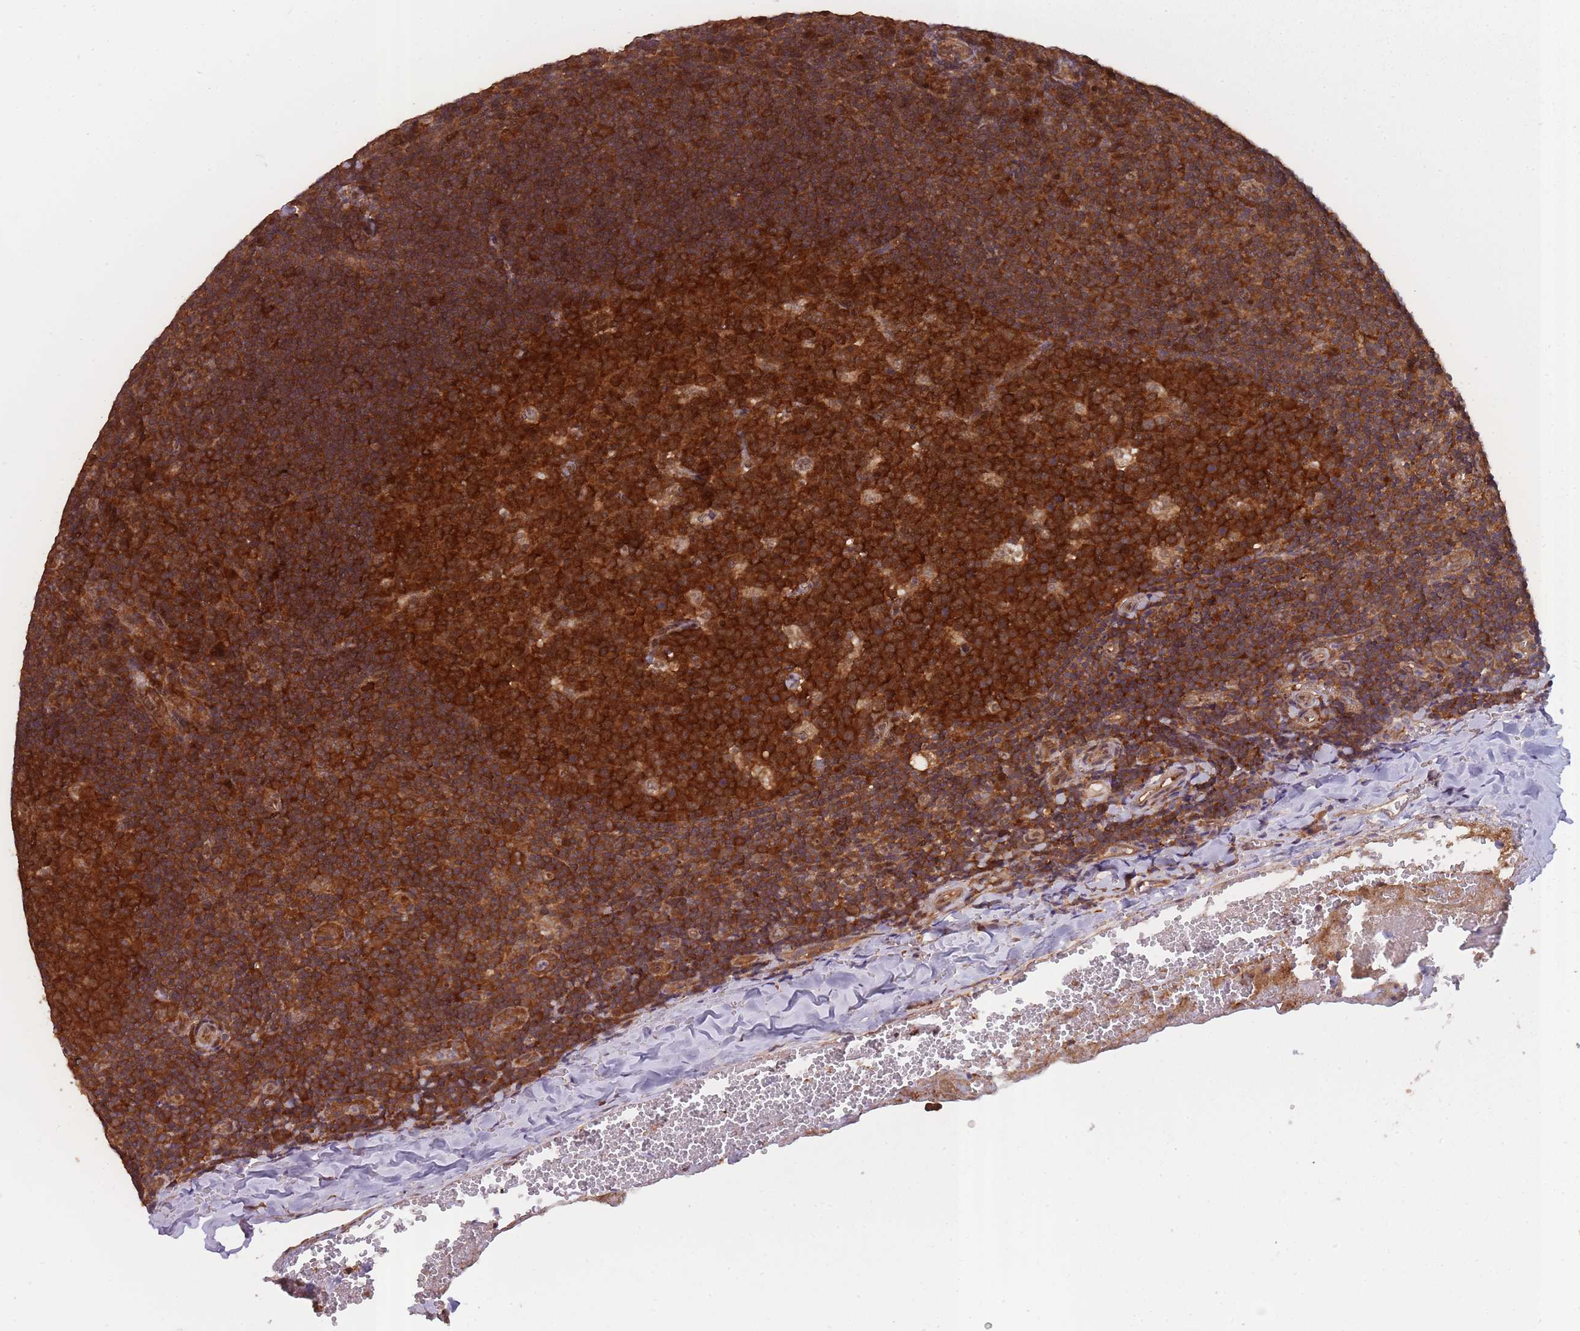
{"staining": {"intensity": "strong", "quantity": ">75%", "location": "cytoplasmic/membranous,nuclear"}, "tissue": "tonsil", "cell_type": "Germinal center cells", "image_type": "normal", "snomed": [{"axis": "morphology", "description": "Normal tissue, NOS"}, {"axis": "topography", "description": "Tonsil"}], "caption": "Strong cytoplasmic/membranous,nuclear protein staining is identified in about >75% of germinal center cells in tonsil.", "gene": "PPP6R3", "patient": {"sex": "male", "age": 17}}